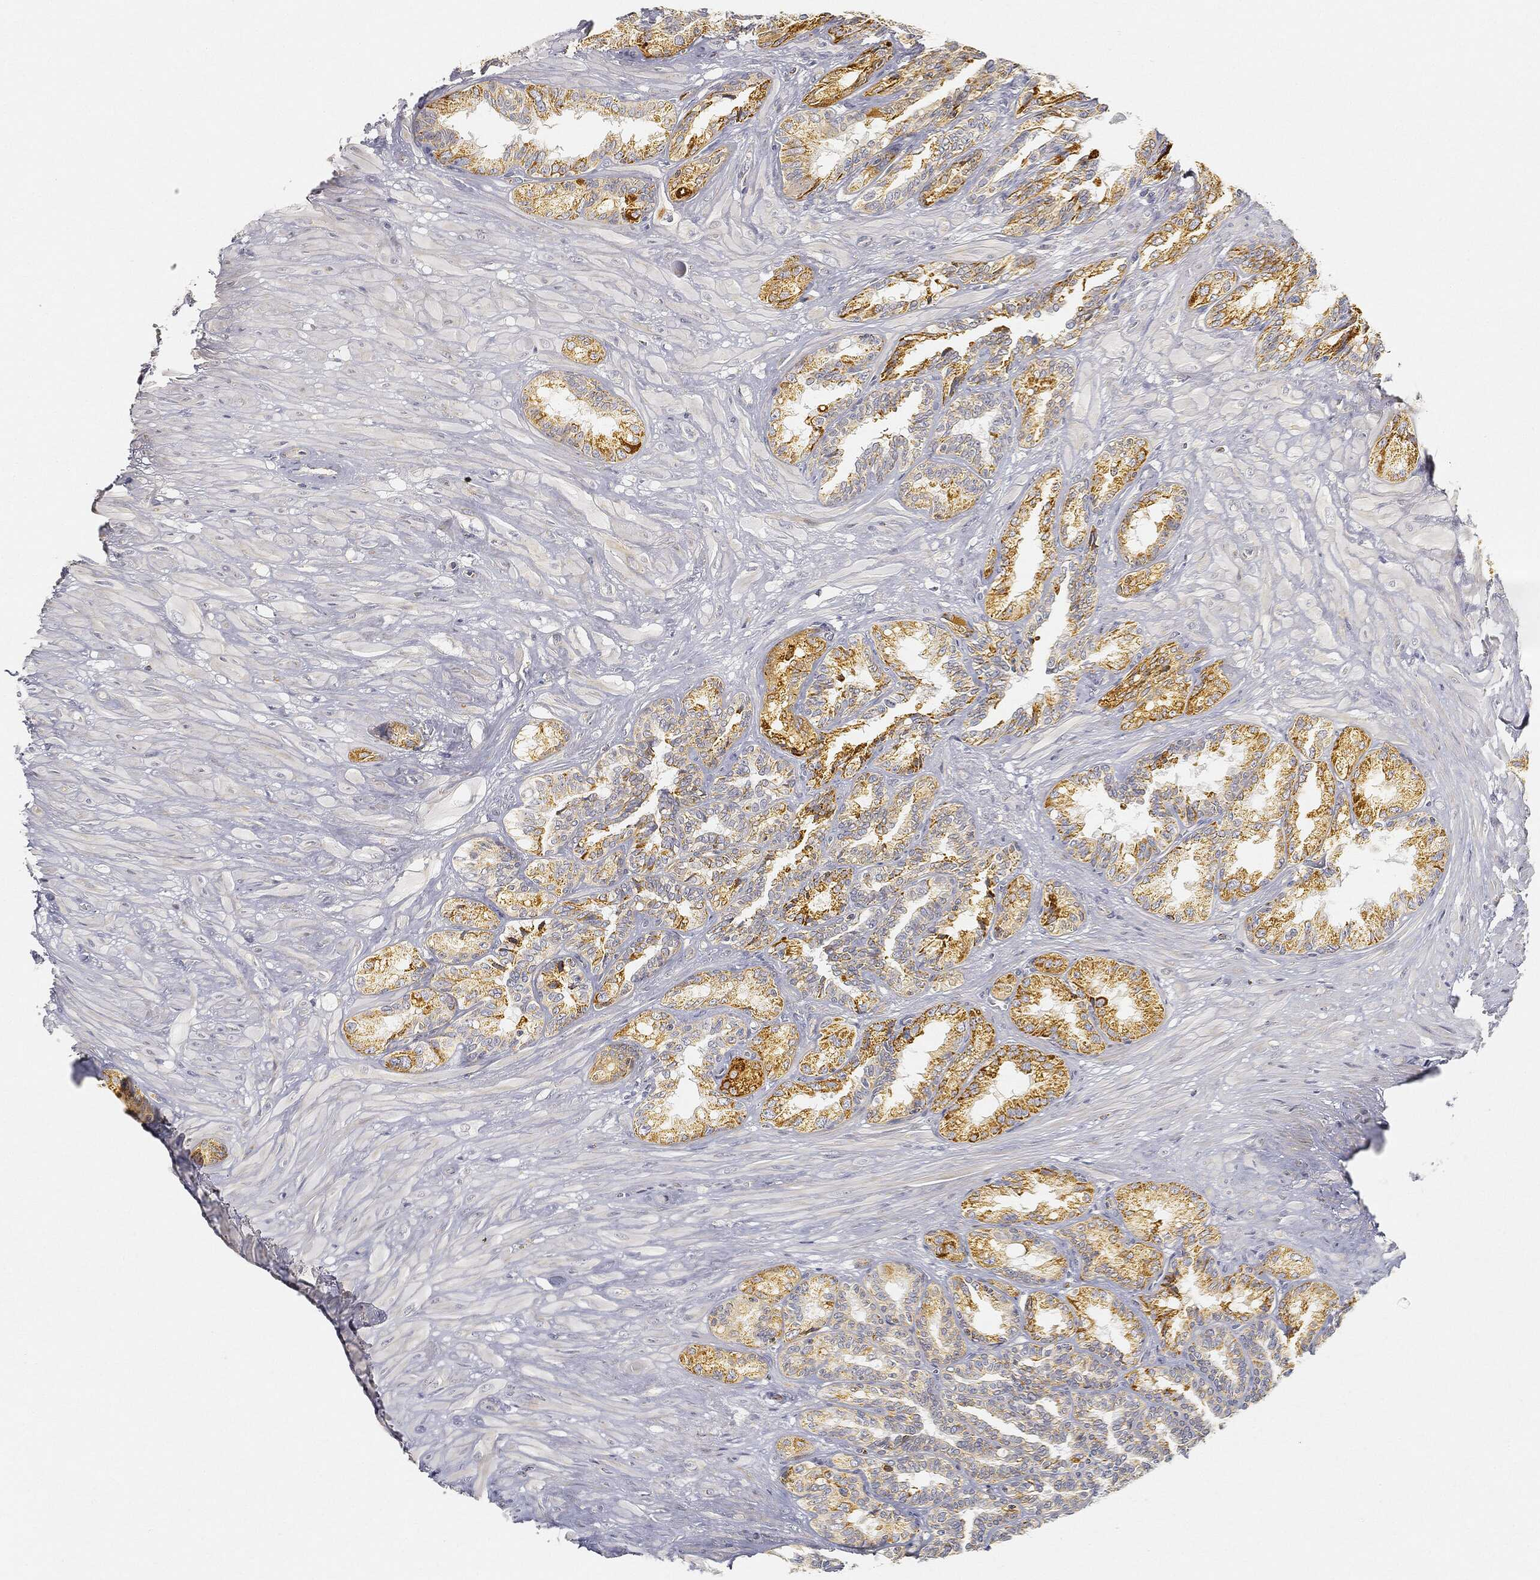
{"staining": {"intensity": "strong", "quantity": ">75%", "location": "cytoplasmic/membranous"}, "tissue": "seminal vesicle", "cell_type": "Glandular cells", "image_type": "normal", "snomed": [{"axis": "morphology", "description": "Normal tissue, NOS"}, {"axis": "topography", "description": "Seminal veicle"}], "caption": "Glandular cells demonstrate high levels of strong cytoplasmic/membranous expression in approximately >75% of cells in unremarkable seminal vesicle.", "gene": "CAPN15", "patient": {"sex": "male", "age": 68}}